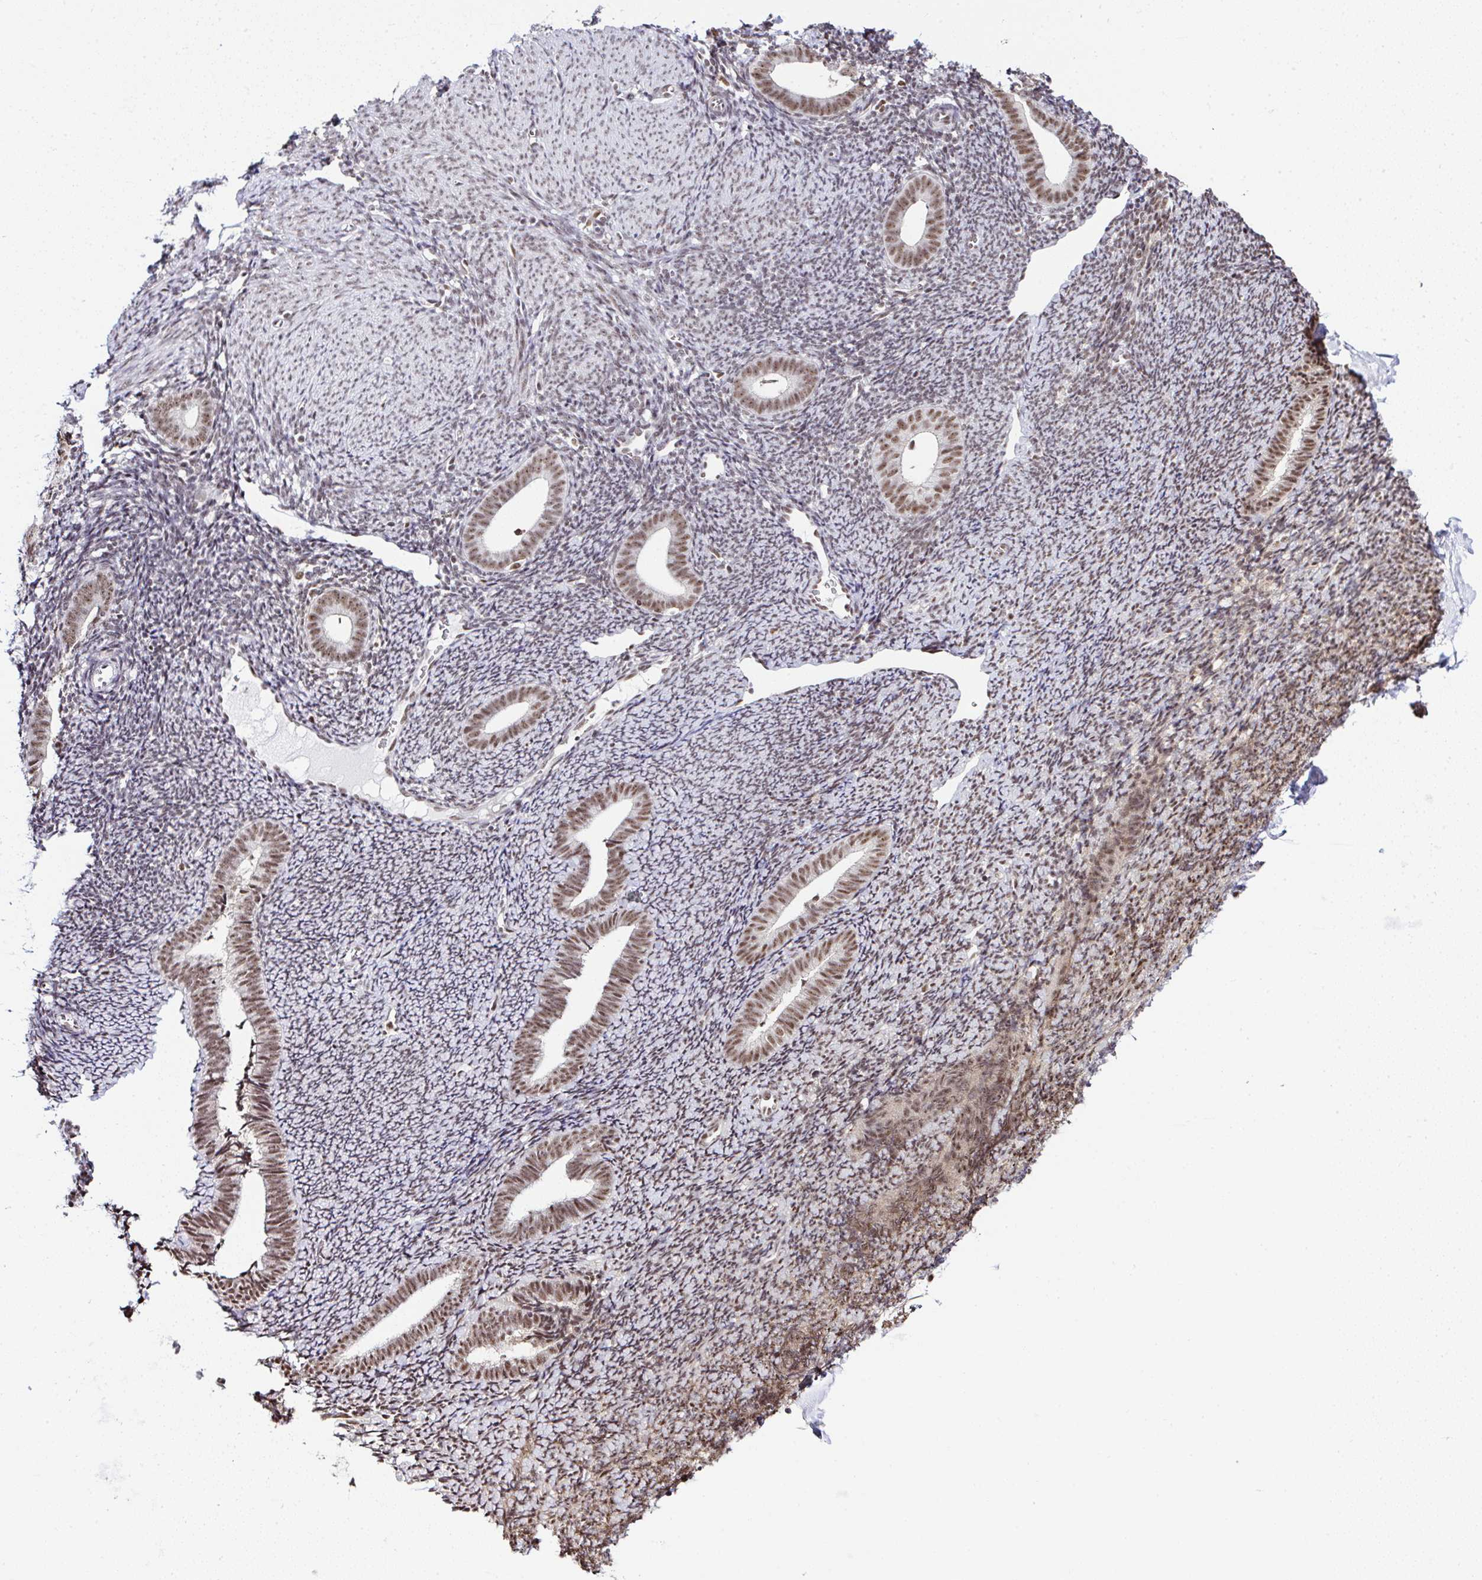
{"staining": {"intensity": "moderate", "quantity": "<25%", "location": "nuclear"}, "tissue": "endometrium", "cell_type": "Cells in endometrial stroma", "image_type": "normal", "snomed": [{"axis": "morphology", "description": "Normal tissue, NOS"}, {"axis": "topography", "description": "Endometrium"}], "caption": "Endometrium stained for a protein displays moderate nuclear positivity in cells in endometrial stroma. The staining was performed using DAB (3,3'-diaminobenzidine) to visualize the protein expression in brown, while the nuclei were stained in blue with hematoxylin (Magnification: 20x).", "gene": "PTPN2", "patient": {"sex": "female", "age": 39}}